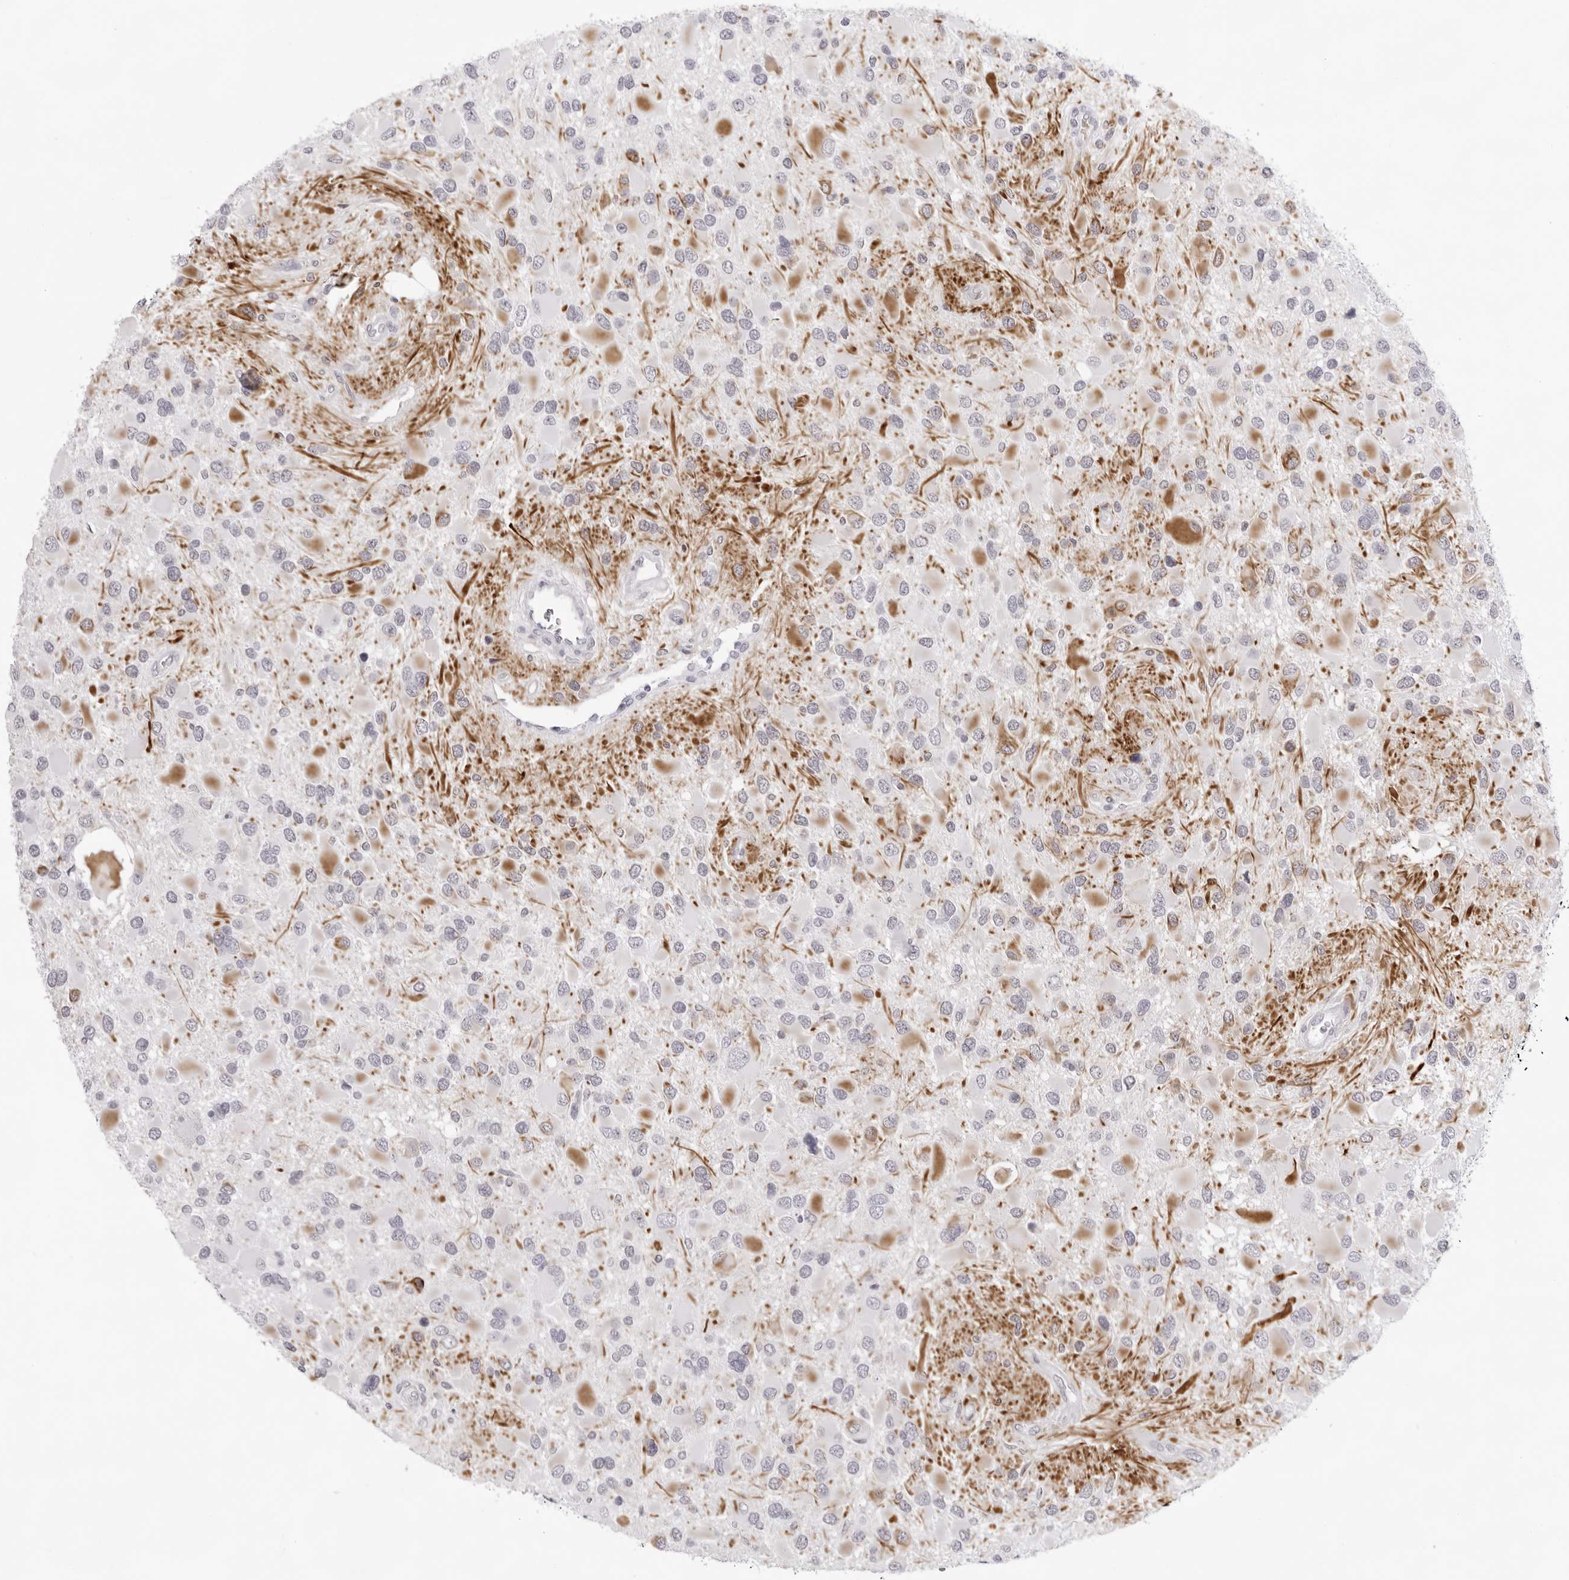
{"staining": {"intensity": "moderate", "quantity": "<25%", "location": "cytoplasmic/membranous"}, "tissue": "glioma", "cell_type": "Tumor cells", "image_type": "cancer", "snomed": [{"axis": "morphology", "description": "Glioma, malignant, High grade"}, {"axis": "topography", "description": "Brain"}], "caption": "High-power microscopy captured an immunohistochemistry (IHC) image of malignant glioma (high-grade), revealing moderate cytoplasmic/membranous expression in approximately <25% of tumor cells. Using DAB (brown) and hematoxylin (blue) stains, captured at high magnification using brightfield microscopy.", "gene": "SPTA1", "patient": {"sex": "male", "age": 53}}